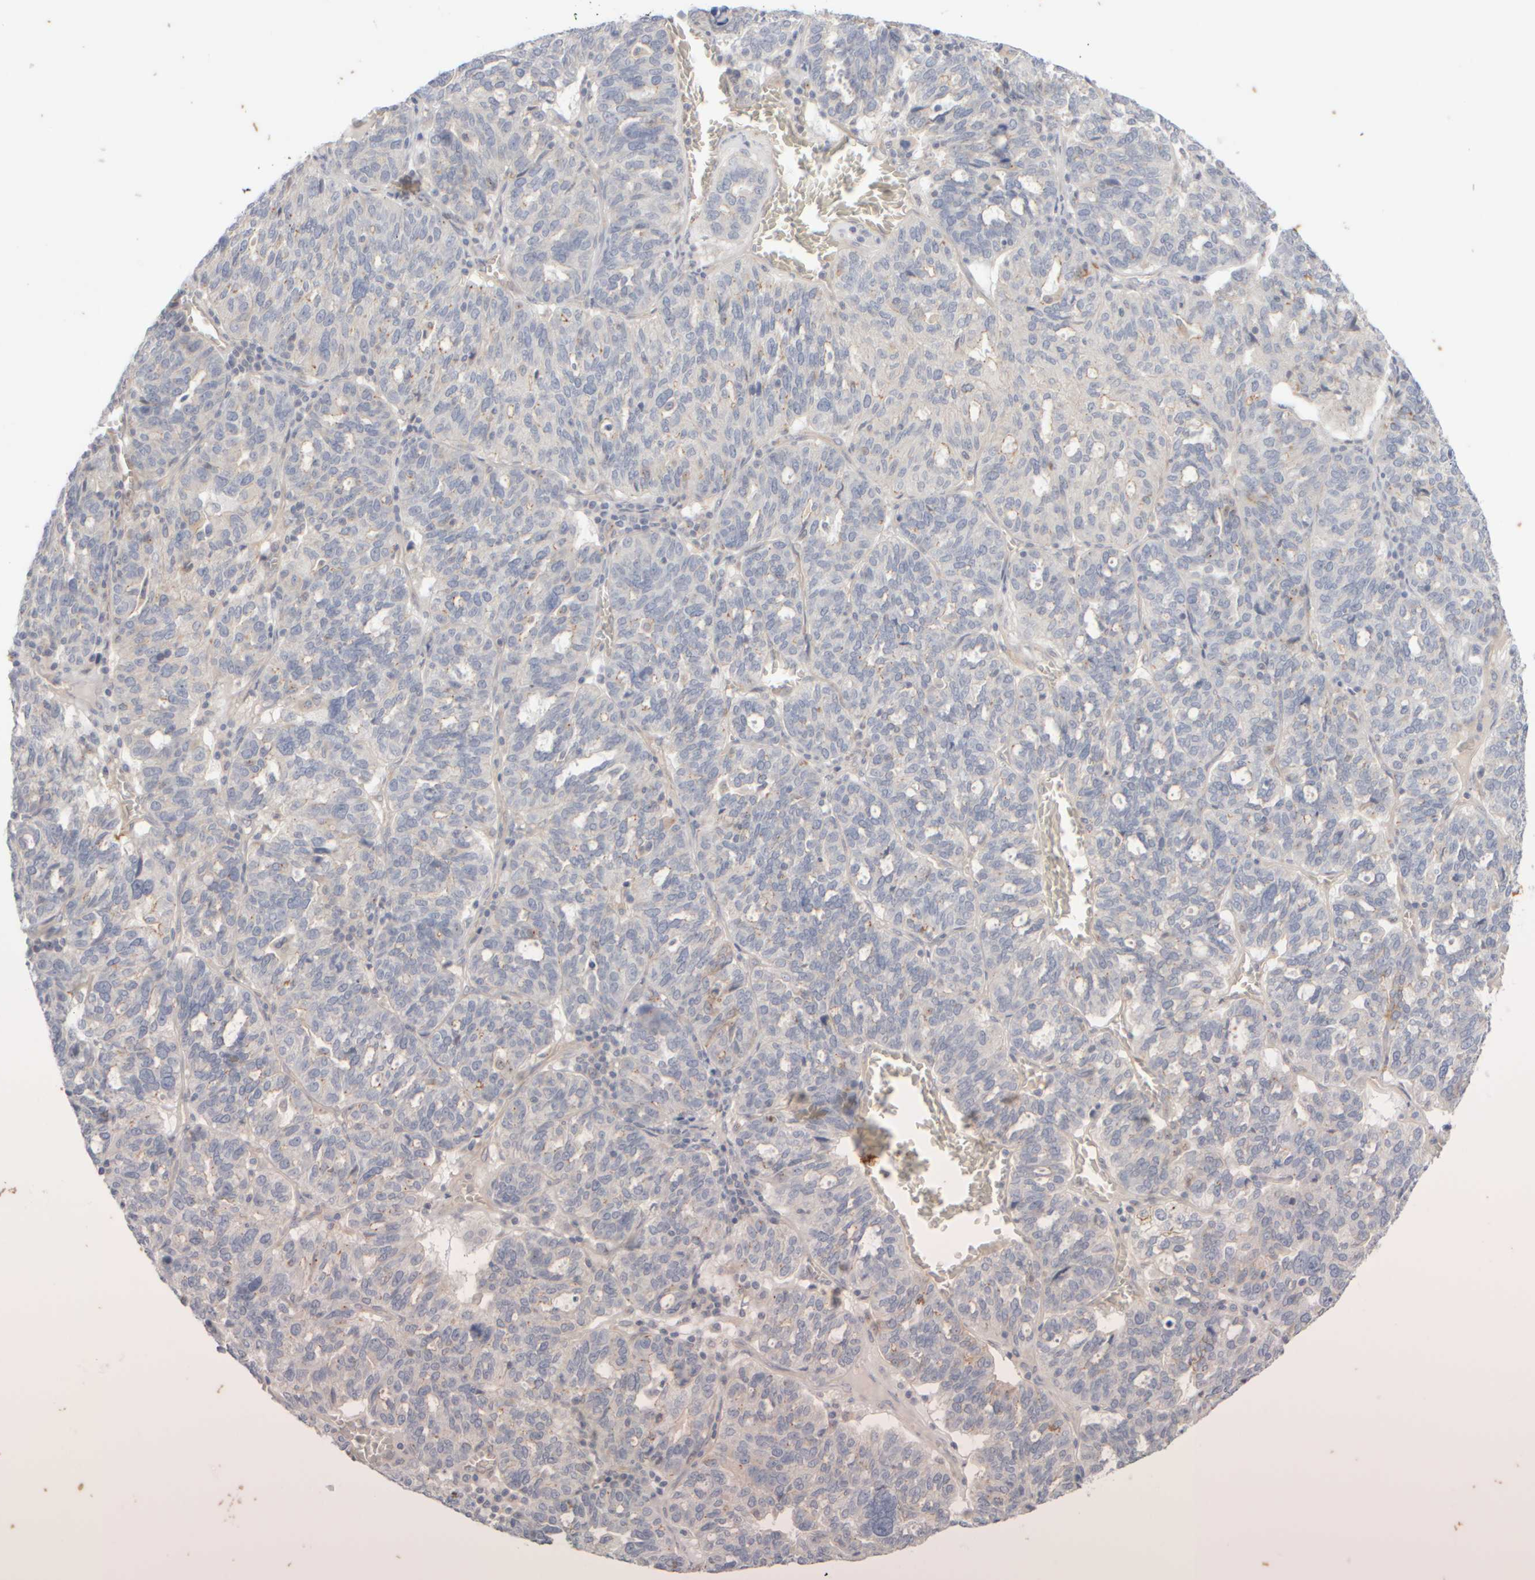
{"staining": {"intensity": "negative", "quantity": "none", "location": "none"}, "tissue": "ovarian cancer", "cell_type": "Tumor cells", "image_type": "cancer", "snomed": [{"axis": "morphology", "description": "Cystadenocarcinoma, serous, NOS"}, {"axis": "topography", "description": "Ovary"}], "caption": "Serous cystadenocarcinoma (ovarian) was stained to show a protein in brown. There is no significant expression in tumor cells.", "gene": "GOPC", "patient": {"sex": "female", "age": 59}}